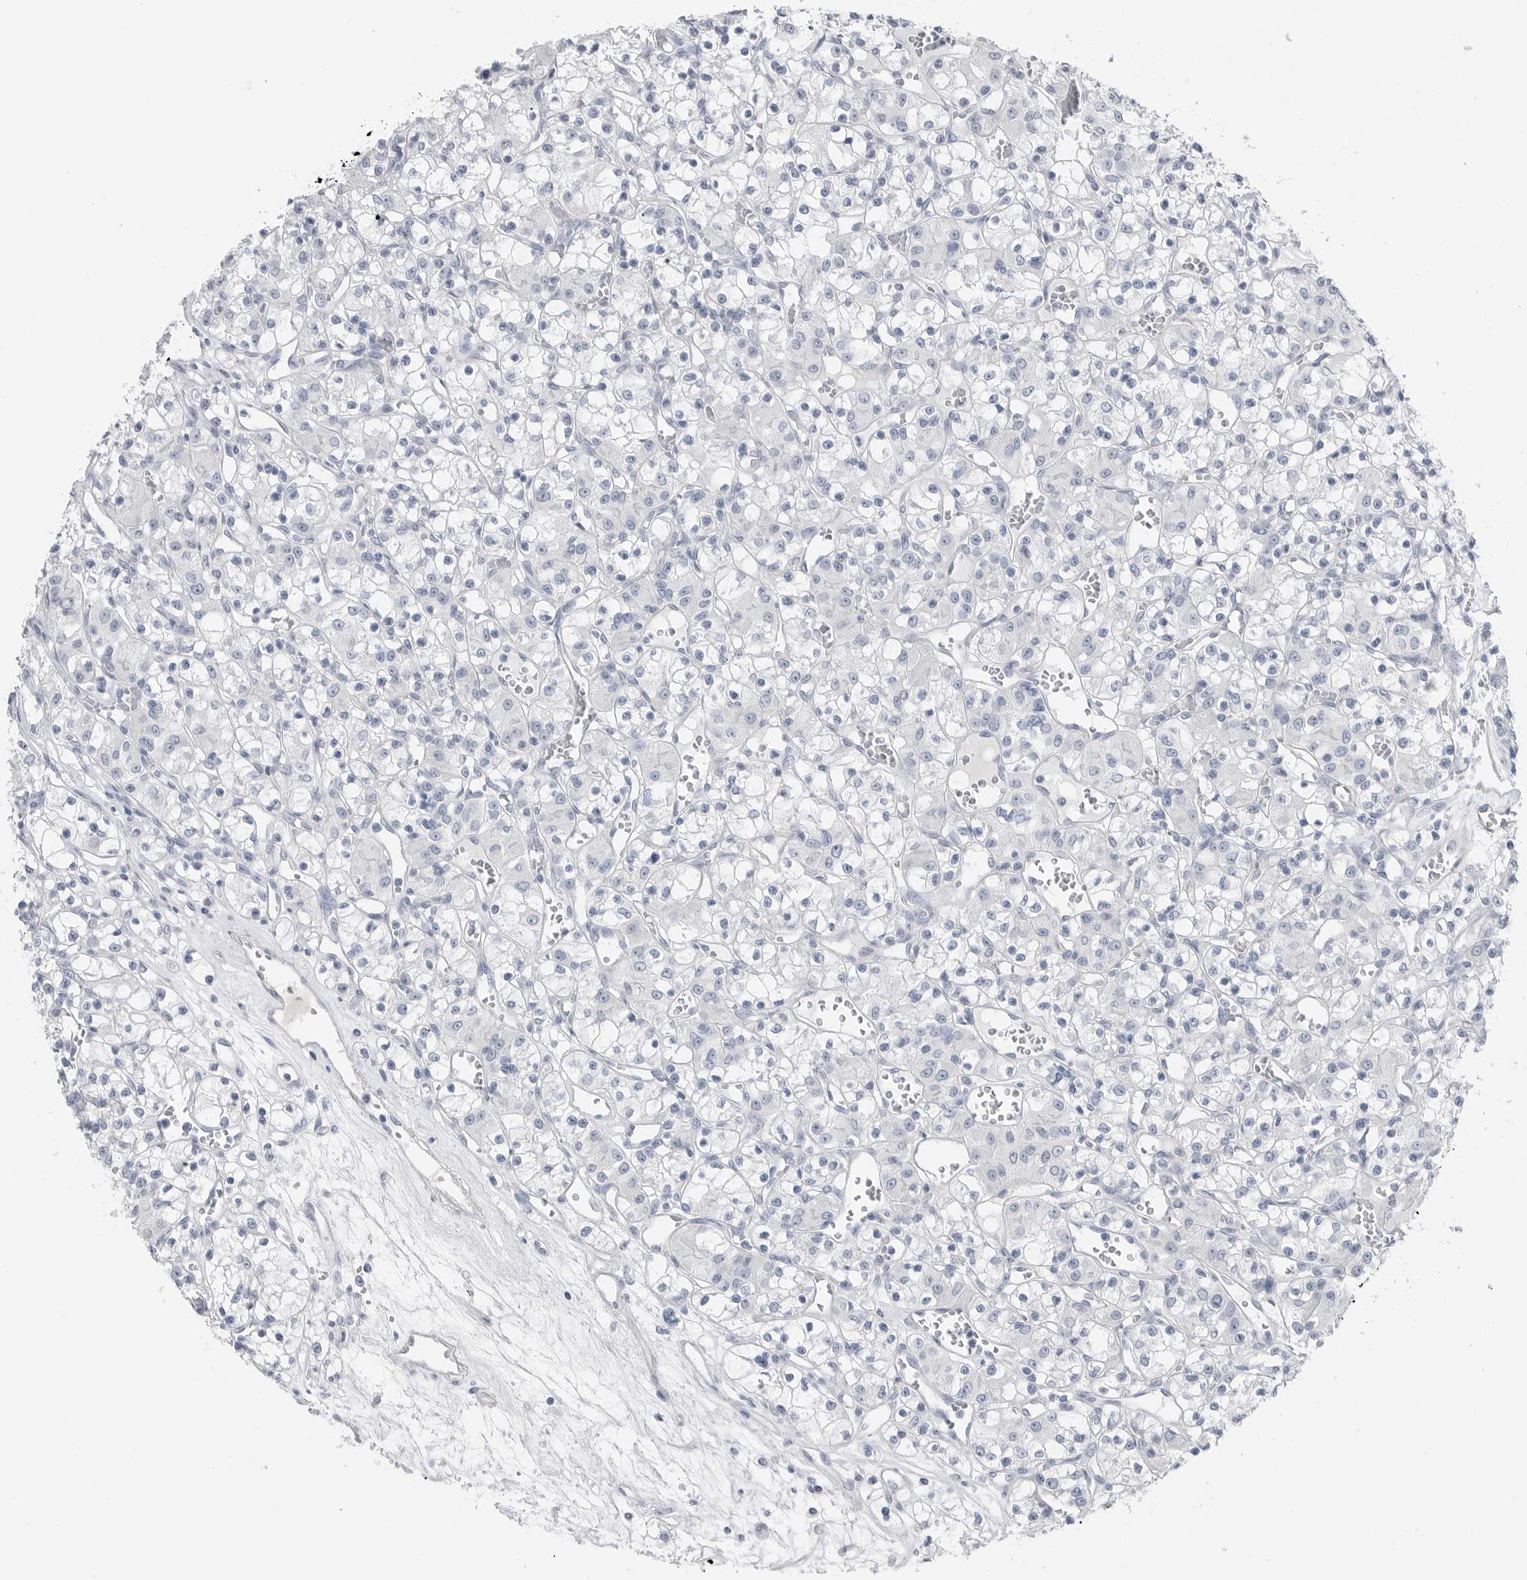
{"staining": {"intensity": "negative", "quantity": "none", "location": "none"}, "tissue": "renal cancer", "cell_type": "Tumor cells", "image_type": "cancer", "snomed": [{"axis": "morphology", "description": "Adenocarcinoma, NOS"}, {"axis": "topography", "description": "Kidney"}], "caption": "This micrograph is of renal adenocarcinoma stained with immunohistochemistry to label a protein in brown with the nuclei are counter-stained blue. There is no positivity in tumor cells.", "gene": "ABHD12", "patient": {"sex": "female", "age": 59}}